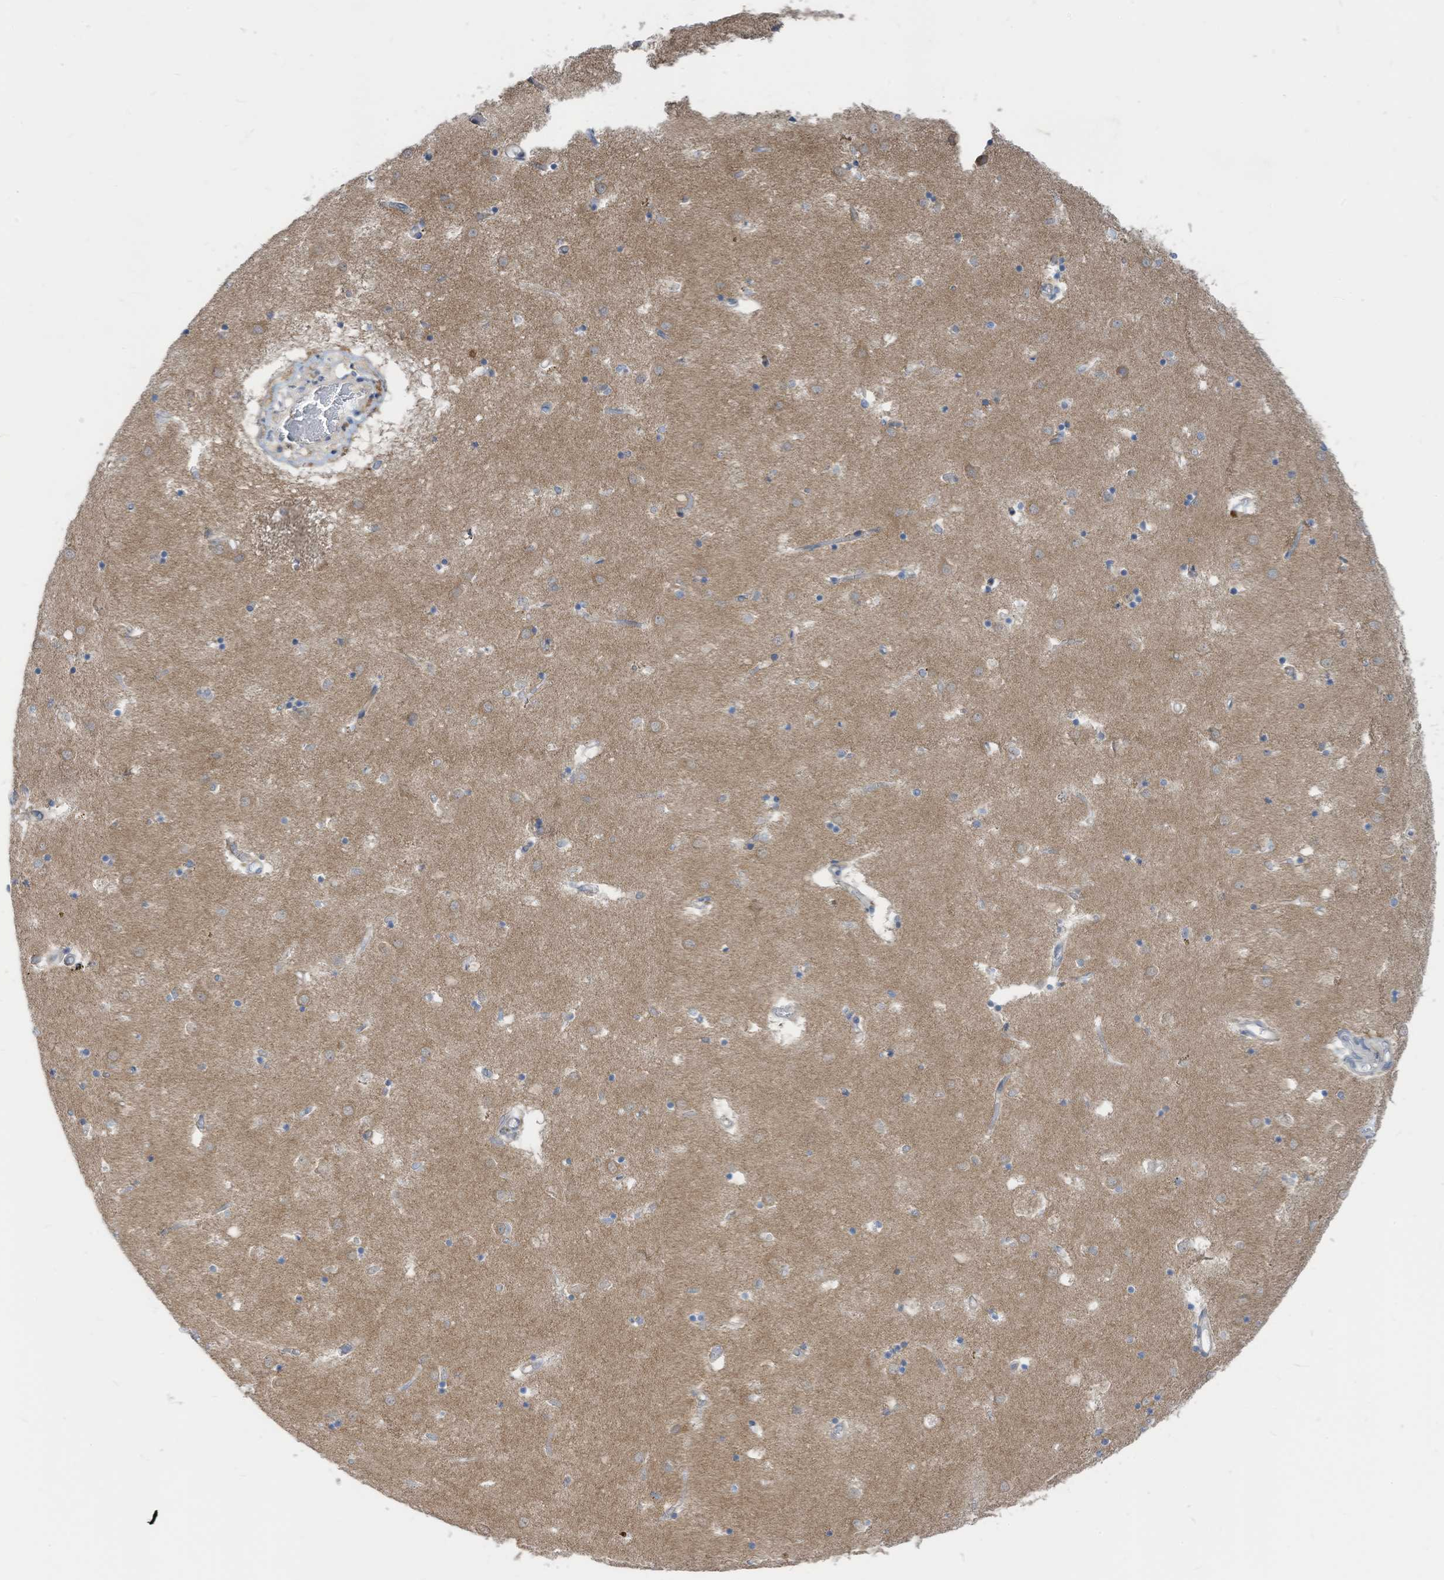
{"staining": {"intensity": "negative", "quantity": "none", "location": "none"}, "tissue": "caudate", "cell_type": "Glial cells", "image_type": "normal", "snomed": [{"axis": "morphology", "description": "Normal tissue, NOS"}, {"axis": "topography", "description": "Lateral ventricle wall"}], "caption": "IHC of unremarkable human caudate exhibits no staining in glial cells.", "gene": "LDAH", "patient": {"sex": "male", "age": 70}}